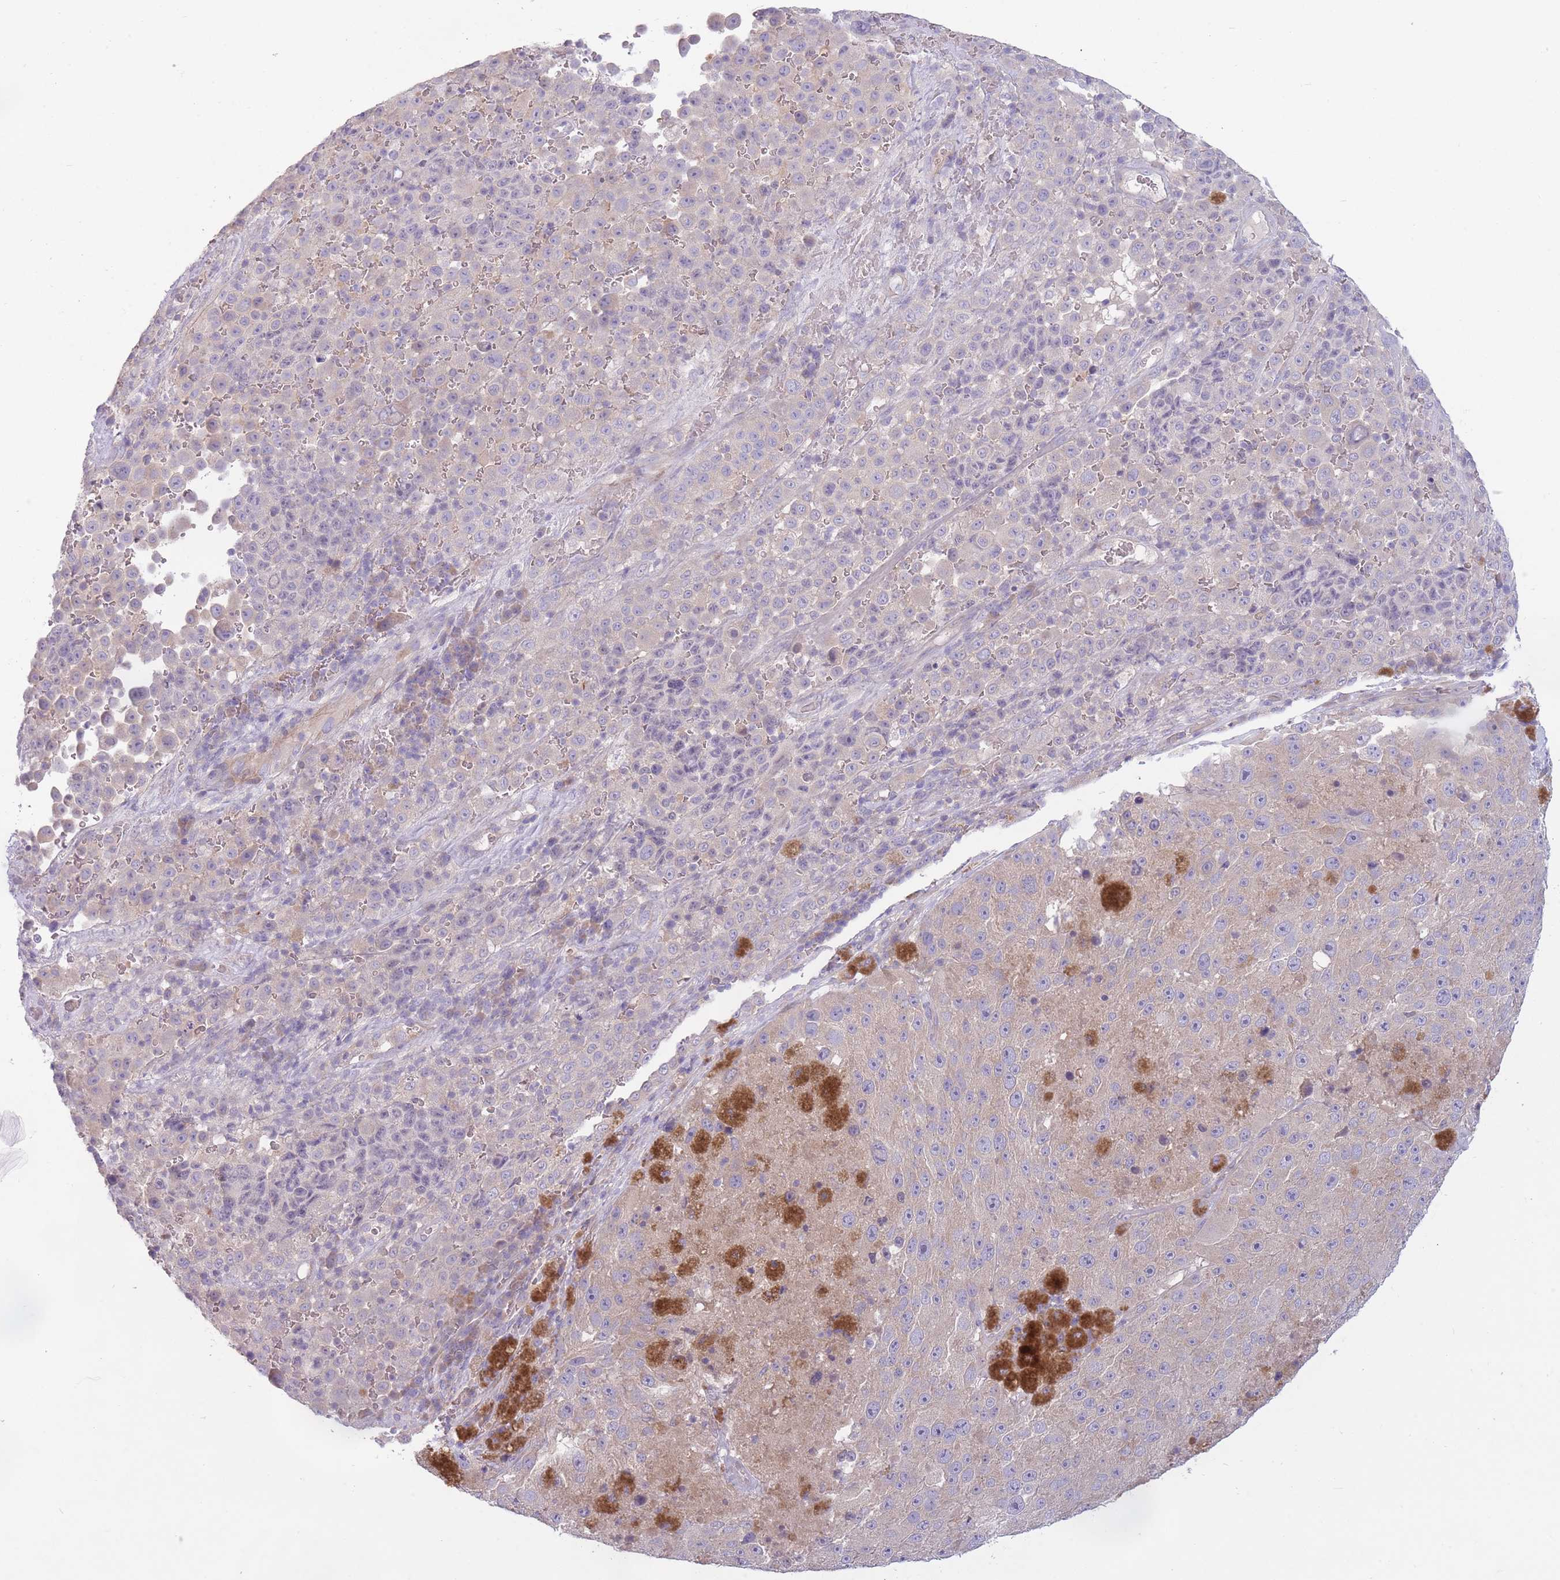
{"staining": {"intensity": "negative", "quantity": "none", "location": "none"}, "tissue": "melanoma", "cell_type": "Tumor cells", "image_type": "cancer", "snomed": [{"axis": "morphology", "description": "Malignant melanoma, Metastatic site"}, {"axis": "topography", "description": "Lymph node"}], "caption": "Immunohistochemistry (IHC) micrograph of neoplastic tissue: human melanoma stained with DAB (3,3'-diaminobenzidine) reveals no significant protein positivity in tumor cells. Nuclei are stained in blue.", "gene": "PNPLA5", "patient": {"sex": "male", "age": 62}}